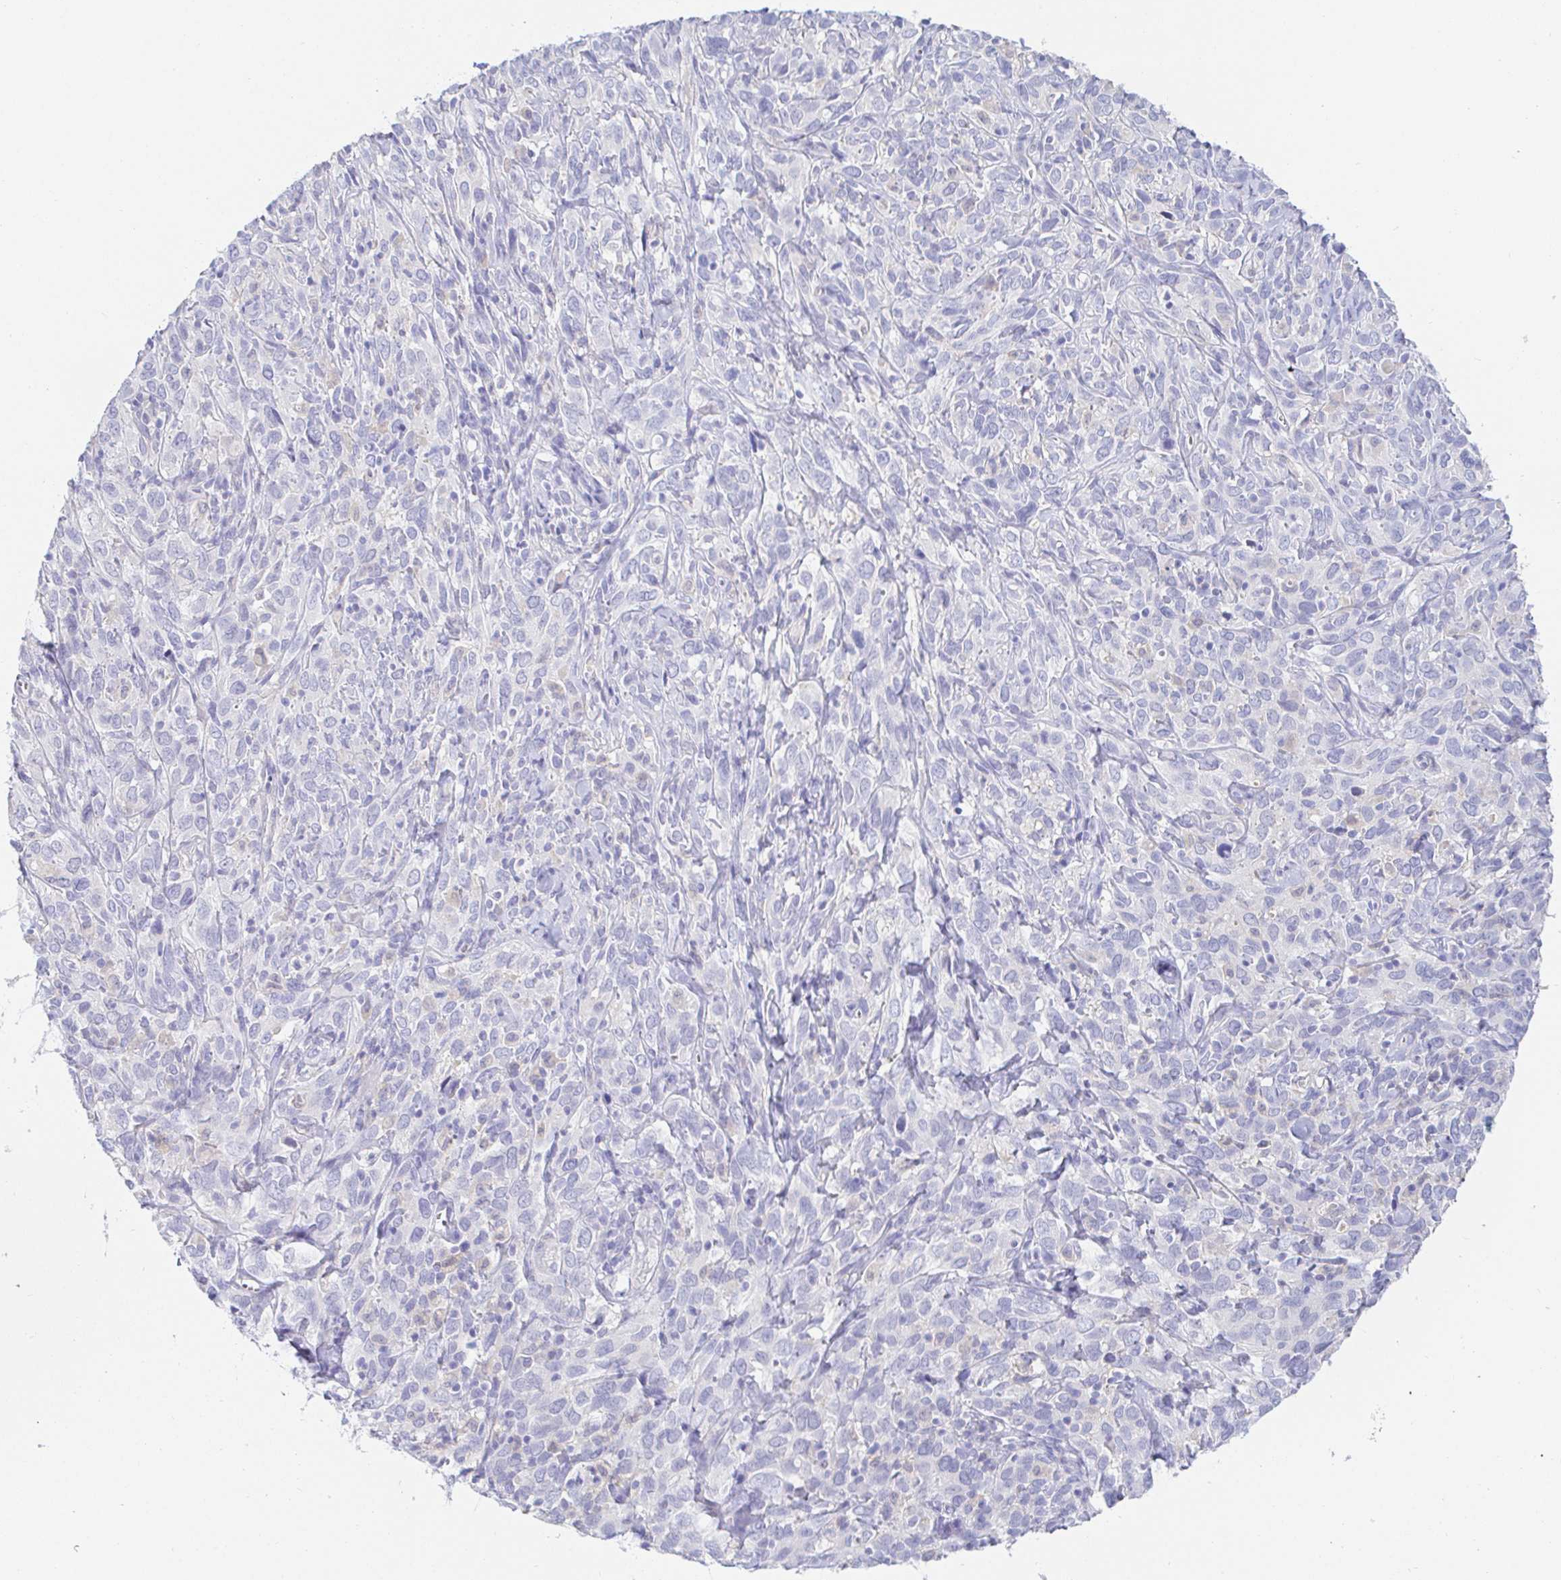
{"staining": {"intensity": "negative", "quantity": "none", "location": "none"}, "tissue": "cervical cancer", "cell_type": "Tumor cells", "image_type": "cancer", "snomed": [{"axis": "morphology", "description": "Normal tissue, NOS"}, {"axis": "morphology", "description": "Squamous cell carcinoma, NOS"}, {"axis": "topography", "description": "Cervix"}], "caption": "This is an IHC histopathology image of human cervical cancer. There is no positivity in tumor cells.", "gene": "PDE6B", "patient": {"sex": "female", "age": 51}}